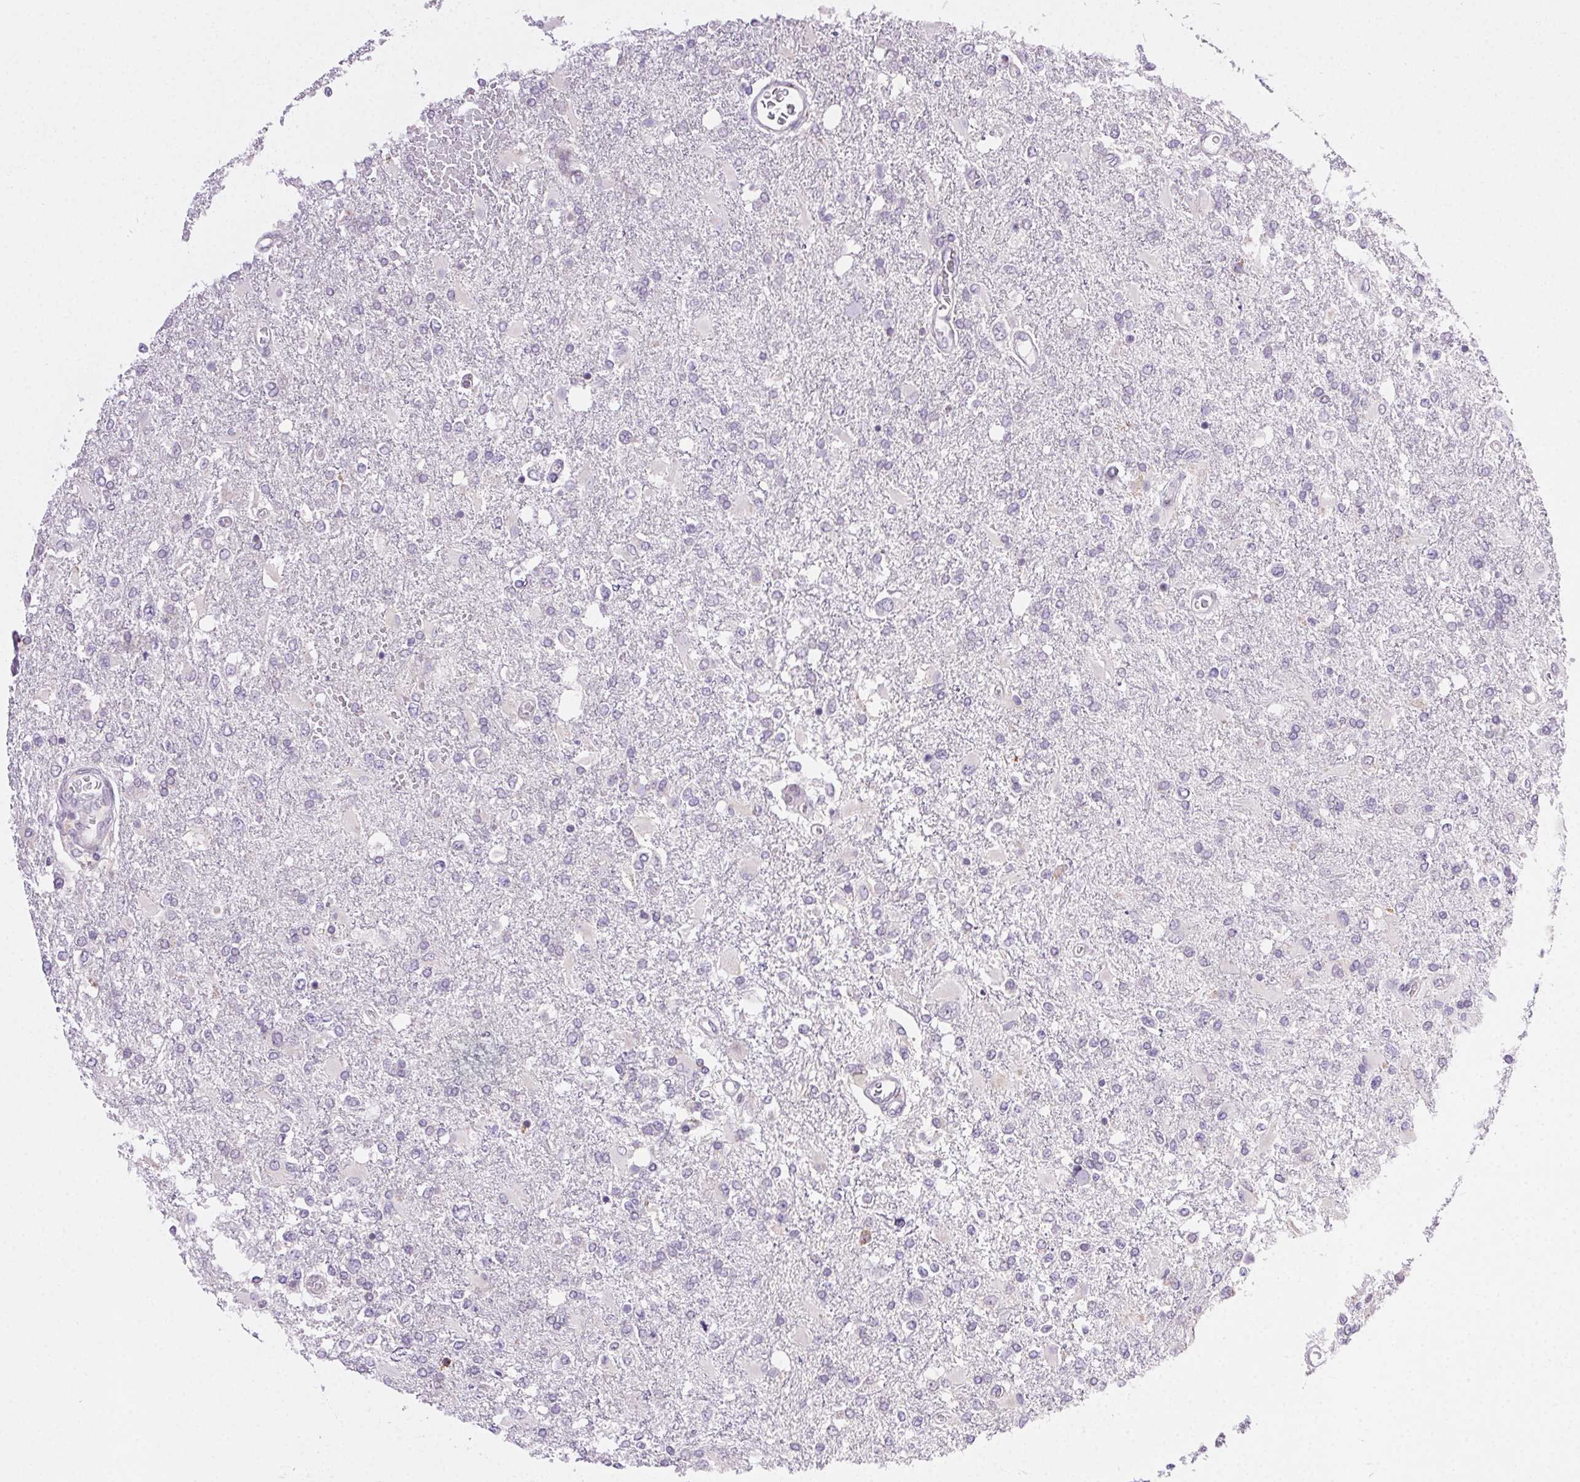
{"staining": {"intensity": "negative", "quantity": "none", "location": "none"}, "tissue": "glioma", "cell_type": "Tumor cells", "image_type": "cancer", "snomed": [{"axis": "morphology", "description": "Glioma, malignant, High grade"}, {"axis": "topography", "description": "Cerebral cortex"}], "caption": "Tumor cells are negative for protein expression in human malignant glioma (high-grade).", "gene": "SNX31", "patient": {"sex": "male", "age": 79}}